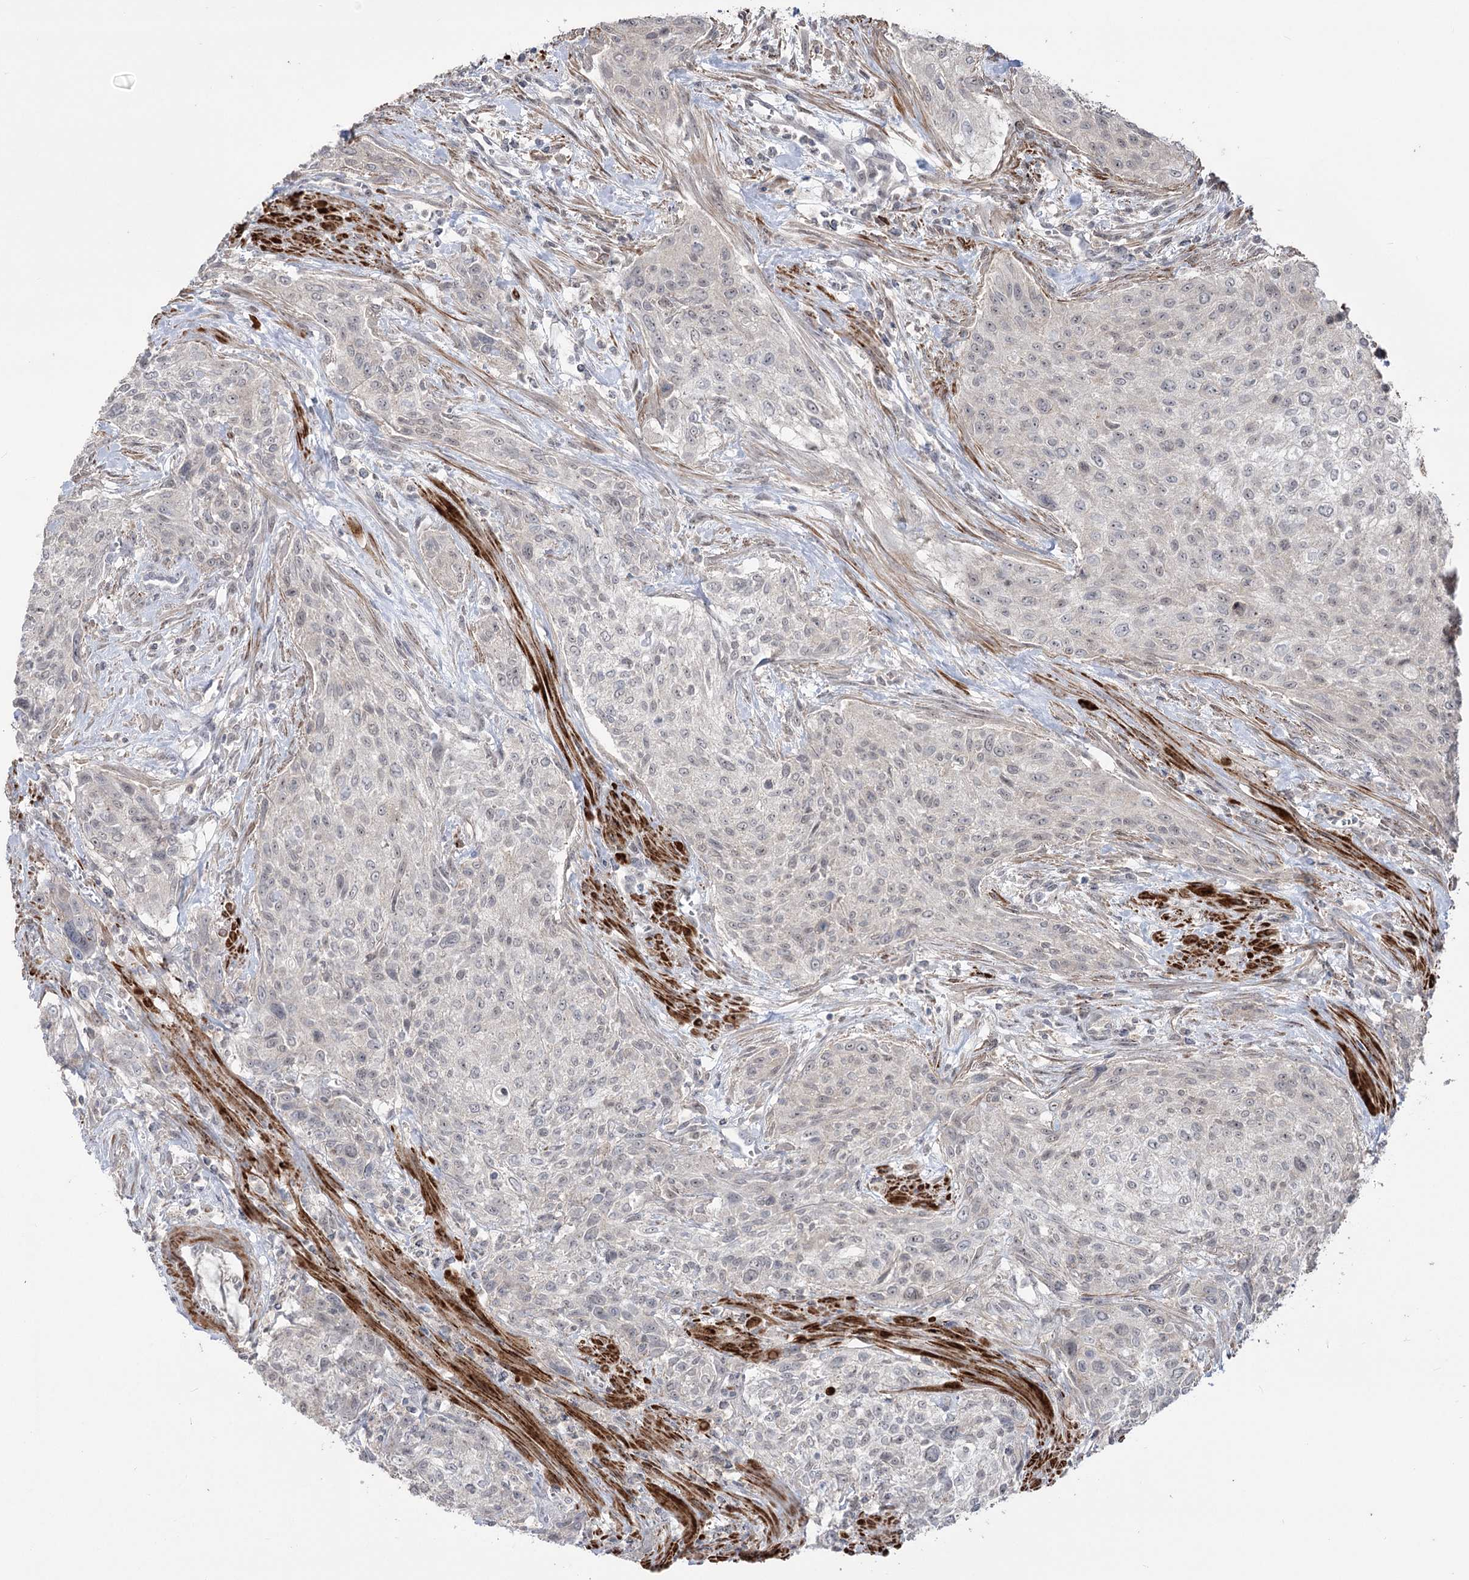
{"staining": {"intensity": "negative", "quantity": "none", "location": "none"}, "tissue": "urothelial cancer", "cell_type": "Tumor cells", "image_type": "cancer", "snomed": [{"axis": "morphology", "description": "Normal tissue, NOS"}, {"axis": "morphology", "description": "Urothelial carcinoma, NOS"}, {"axis": "topography", "description": "Urinary bladder"}, {"axis": "topography", "description": "Peripheral nerve tissue"}], "caption": "Immunohistochemistry of human urothelial cancer reveals no positivity in tumor cells.", "gene": "ZSCAN23", "patient": {"sex": "male", "age": 35}}